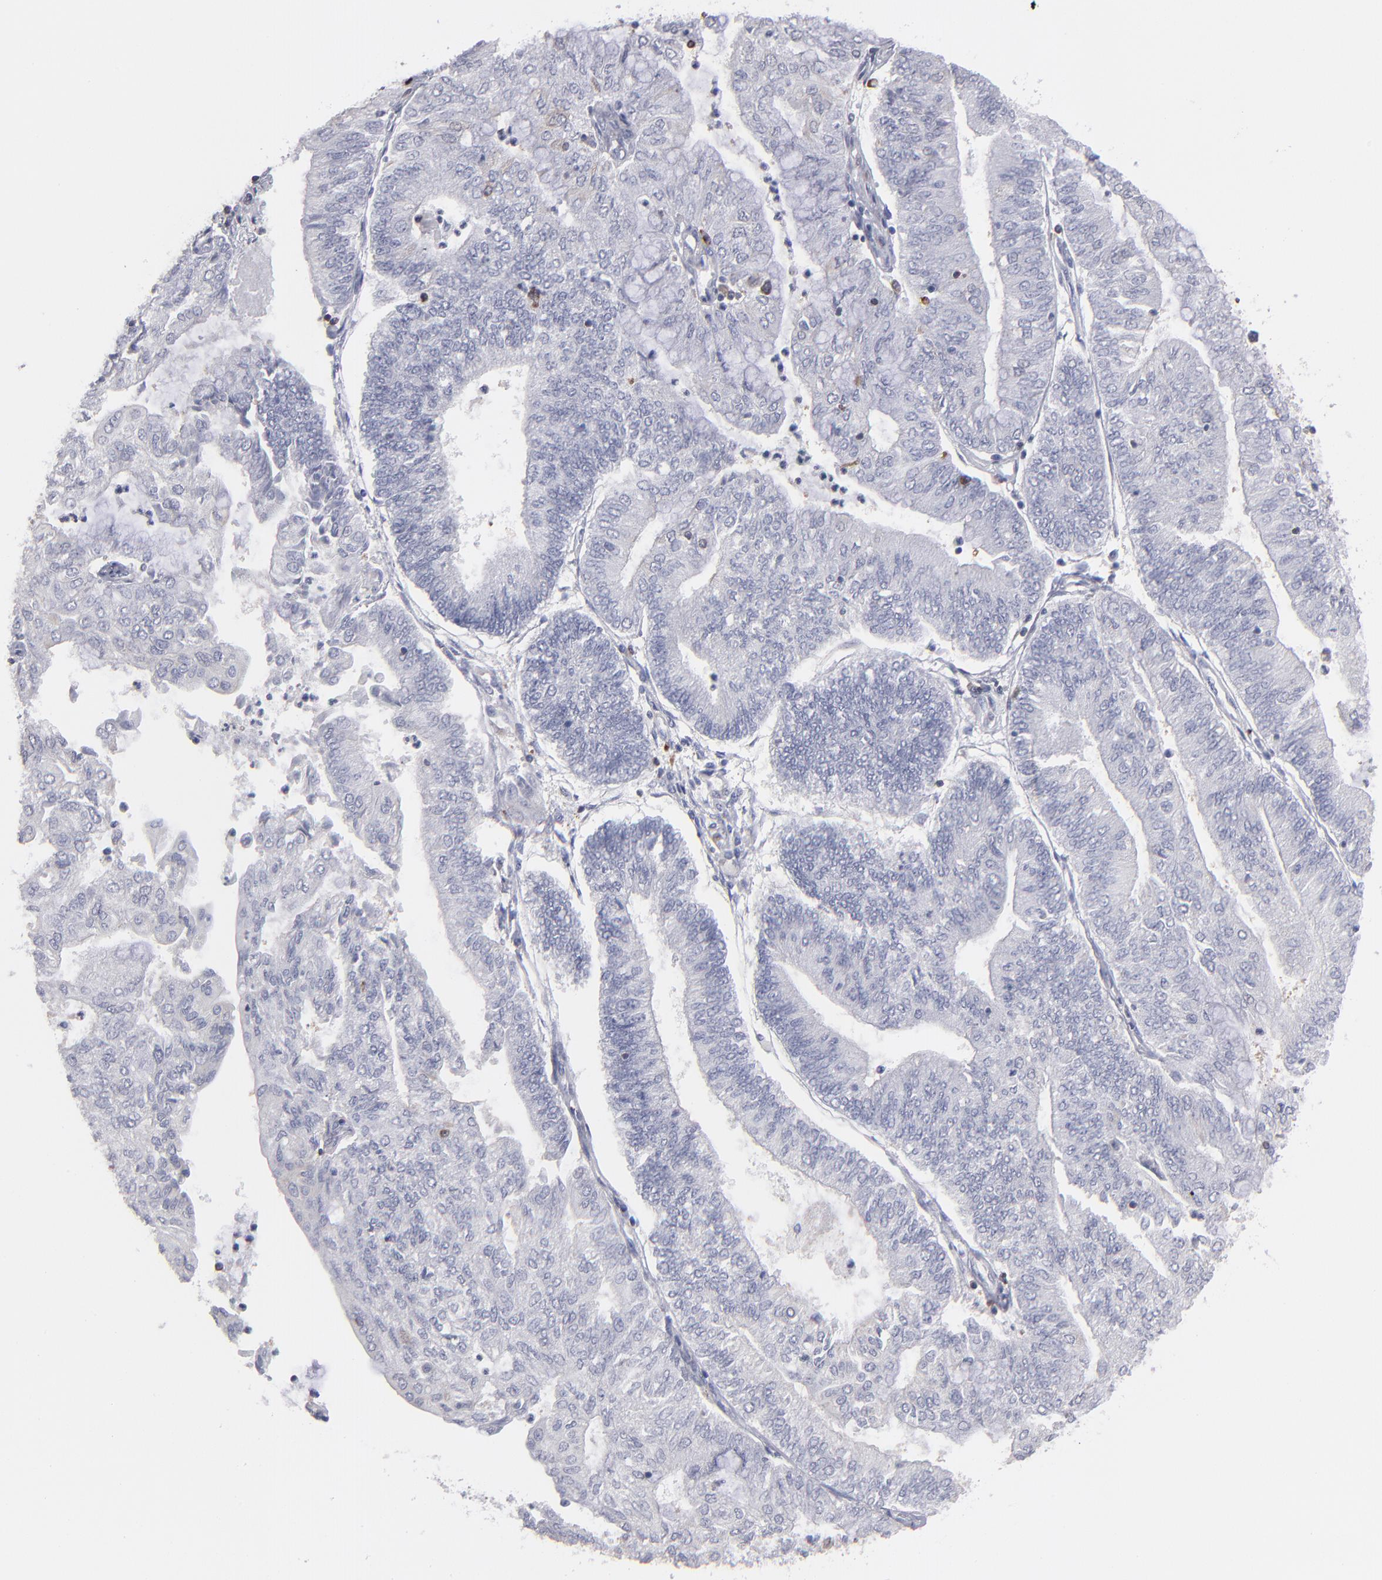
{"staining": {"intensity": "negative", "quantity": "none", "location": "none"}, "tissue": "endometrial cancer", "cell_type": "Tumor cells", "image_type": "cancer", "snomed": [{"axis": "morphology", "description": "Adenocarcinoma, NOS"}, {"axis": "topography", "description": "Endometrium"}], "caption": "Immunohistochemistry photomicrograph of neoplastic tissue: human endometrial adenocarcinoma stained with DAB shows no significant protein positivity in tumor cells.", "gene": "TMX1", "patient": {"sex": "female", "age": 59}}